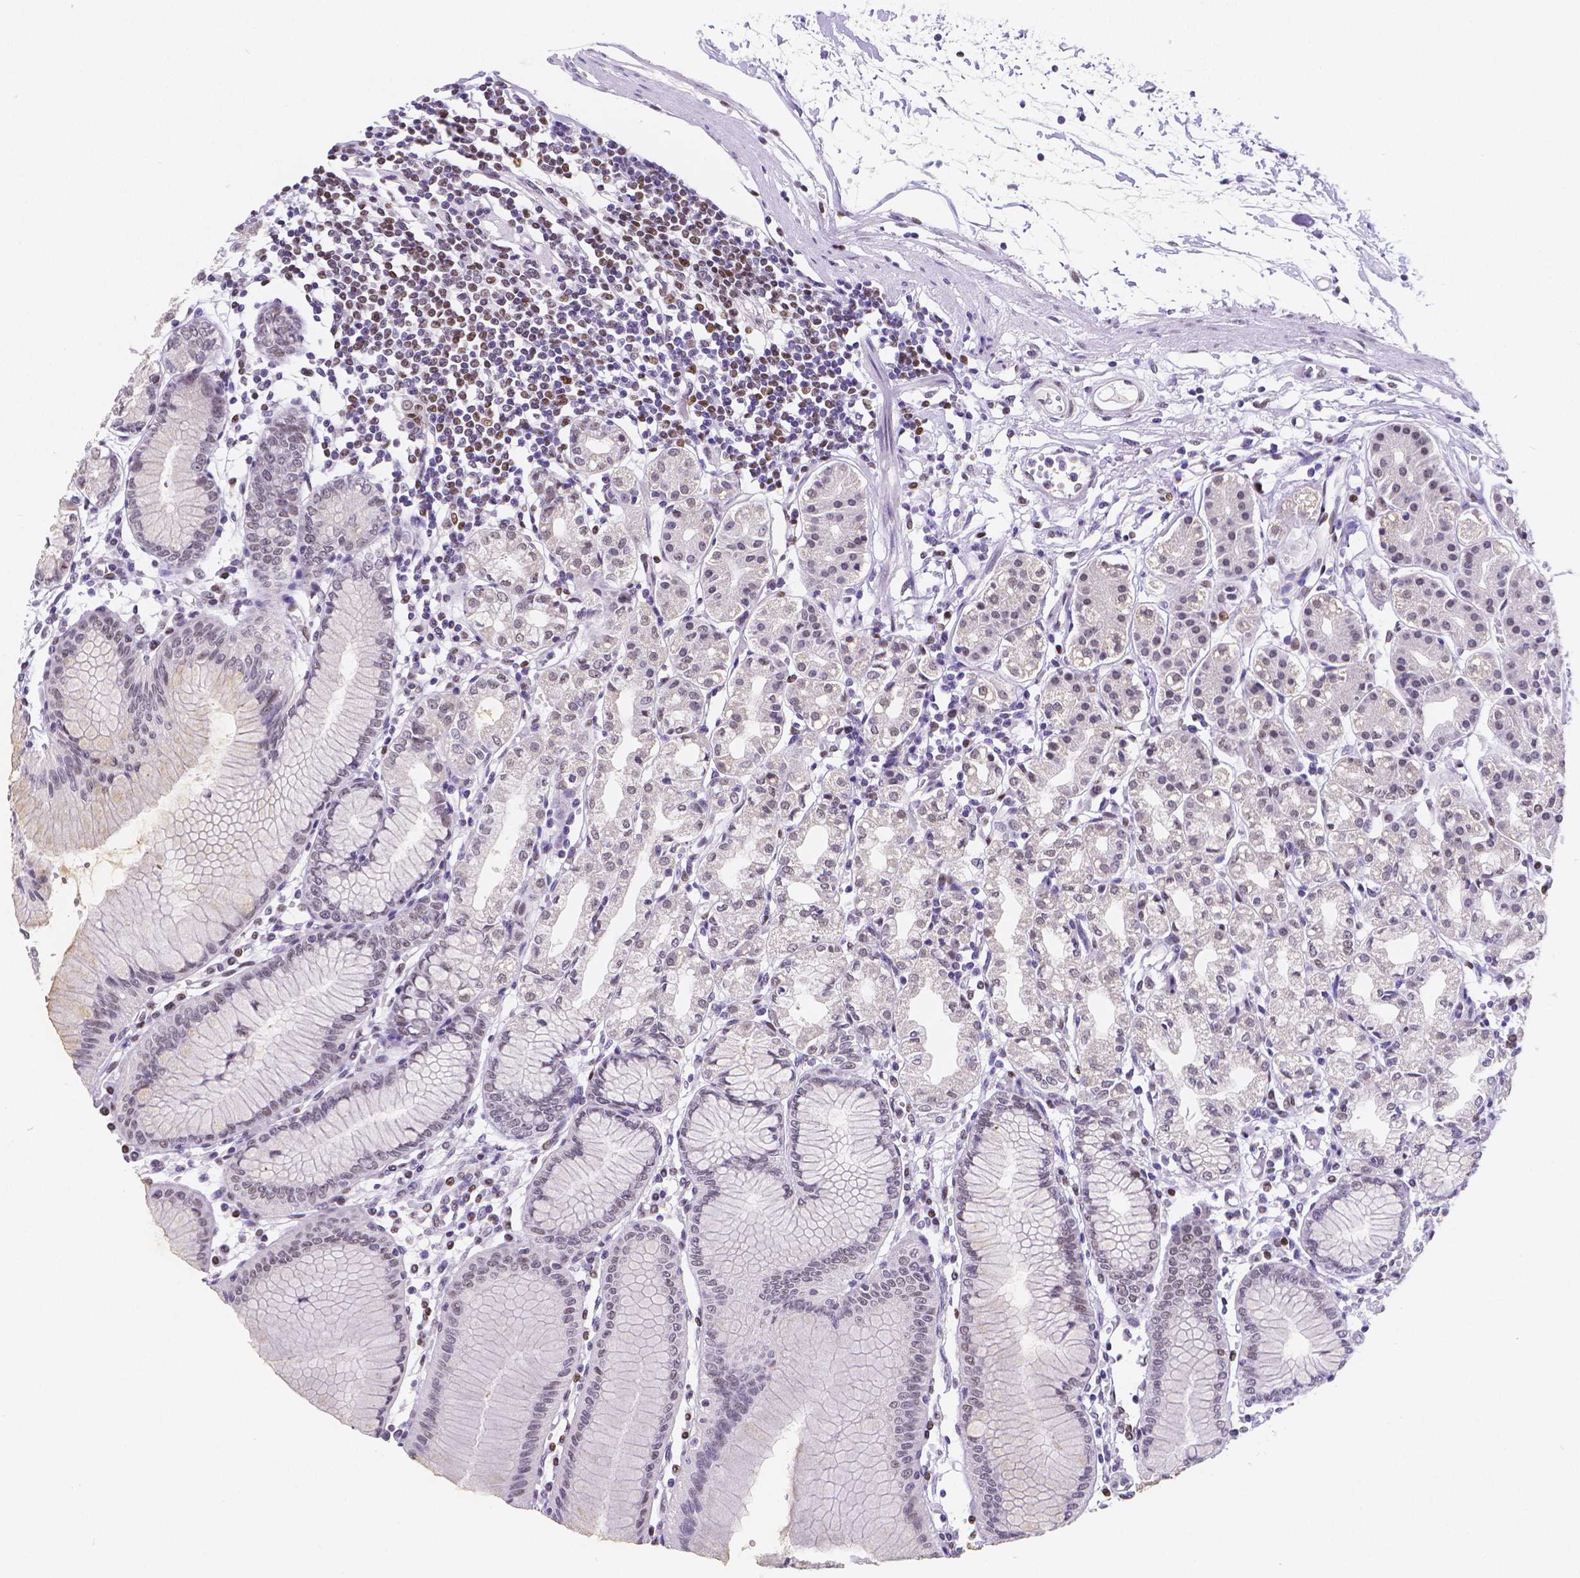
{"staining": {"intensity": "weak", "quantity": "<25%", "location": "nuclear"}, "tissue": "stomach", "cell_type": "Glandular cells", "image_type": "normal", "snomed": [{"axis": "morphology", "description": "Normal tissue, NOS"}, {"axis": "topography", "description": "Skeletal muscle"}, {"axis": "topography", "description": "Stomach"}], "caption": "There is no significant expression in glandular cells of stomach. The staining is performed using DAB (3,3'-diaminobenzidine) brown chromogen with nuclei counter-stained in using hematoxylin.", "gene": "MEF2C", "patient": {"sex": "female", "age": 57}}